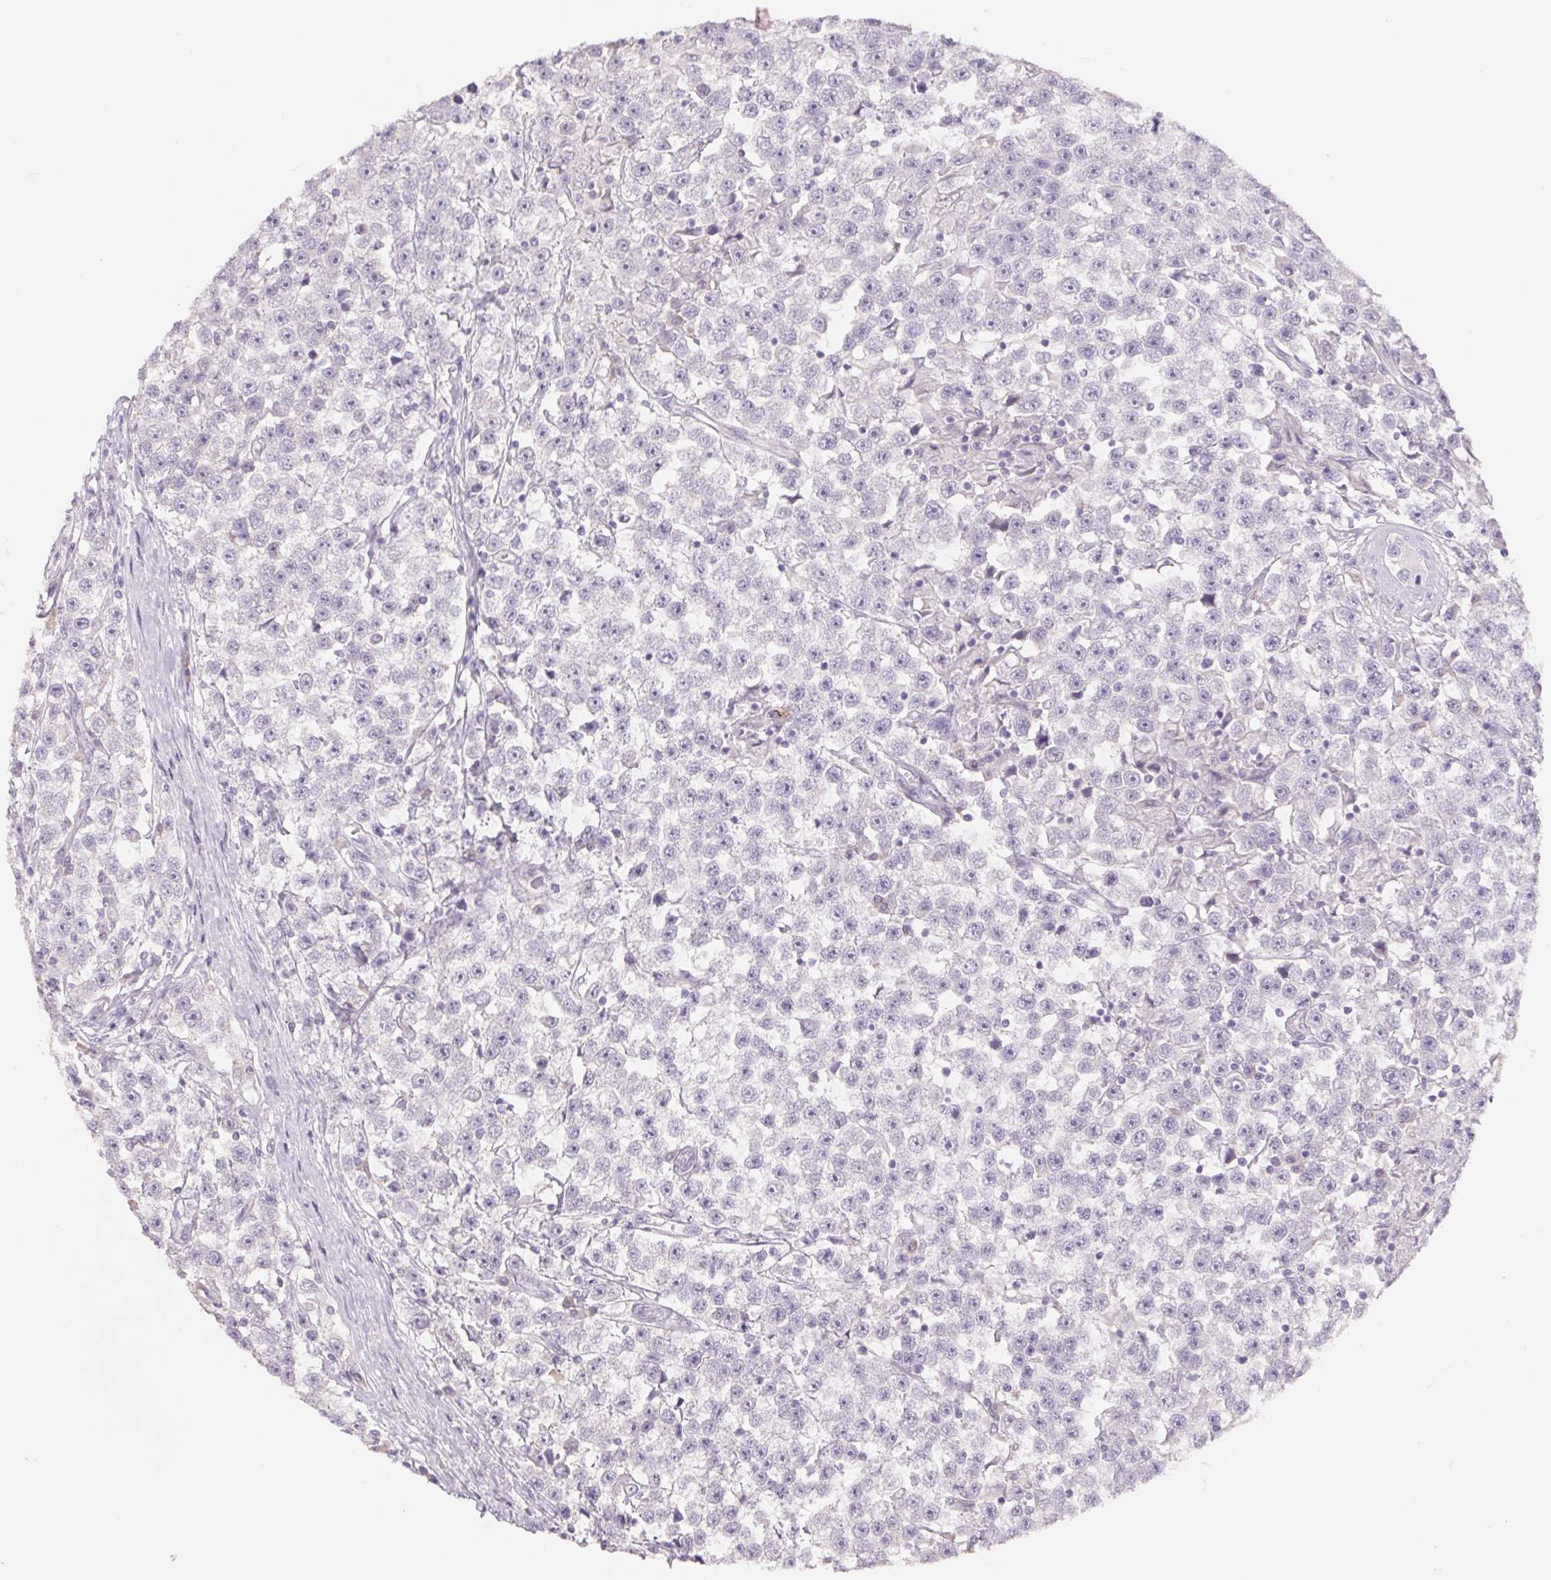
{"staining": {"intensity": "negative", "quantity": "none", "location": "none"}, "tissue": "testis cancer", "cell_type": "Tumor cells", "image_type": "cancer", "snomed": [{"axis": "morphology", "description": "Seminoma, NOS"}, {"axis": "topography", "description": "Testis"}], "caption": "Immunohistochemical staining of testis cancer (seminoma) exhibits no significant staining in tumor cells. (Stains: DAB IHC with hematoxylin counter stain, Microscopy: brightfield microscopy at high magnification).", "gene": "PNMA8B", "patient": {"sex": "male", "age": 31}}